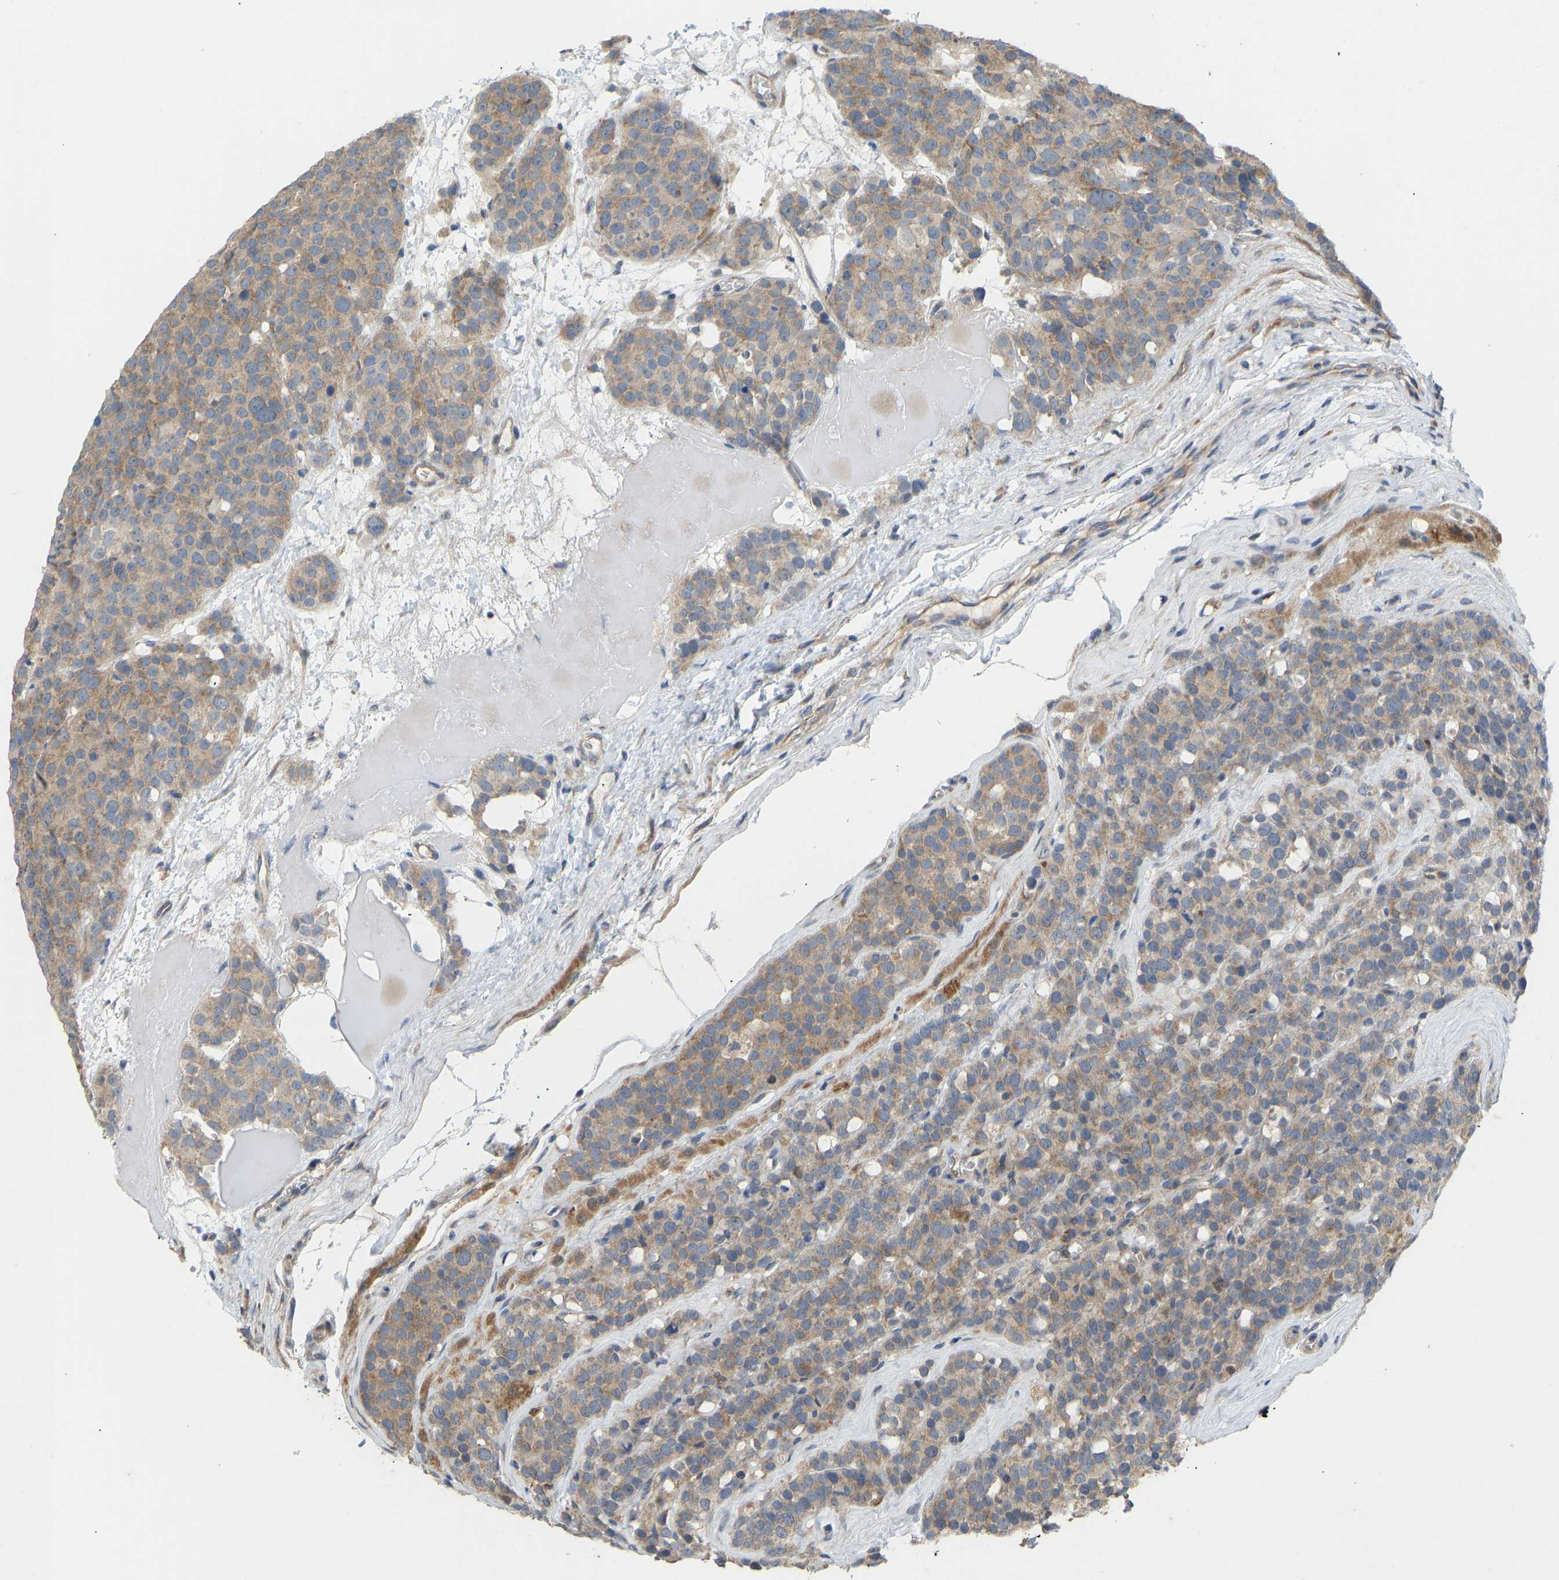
{"staining": {"intensity": "moderate", "quantity": ">75%", "location": "cytoplasmic/membranous"}, "tissue": "testis cancer", "cell_type": "Tumor cells", "image_type": "cancer", "snomed": [{"axis": "morphology", "description": "Carcinoma, Embryonal, NOS"}, {"axis": "topography", "description": "Testis"}], "caption": "Immunohistochemistry staining of testis cancer (embryonal carcinoma), which displays medium levels of moderate cytoplasmic/membranous positivity in approximately >75% of tumor cells indicating moderate cytoplasmic/membranous protein positivity. The staining was performed using DAB (brown) for protein detection and nuclei were counterstained in hematoxylin (blue).", "gene": "HACD2", "patient": {"sex": "male", "age": 31}}